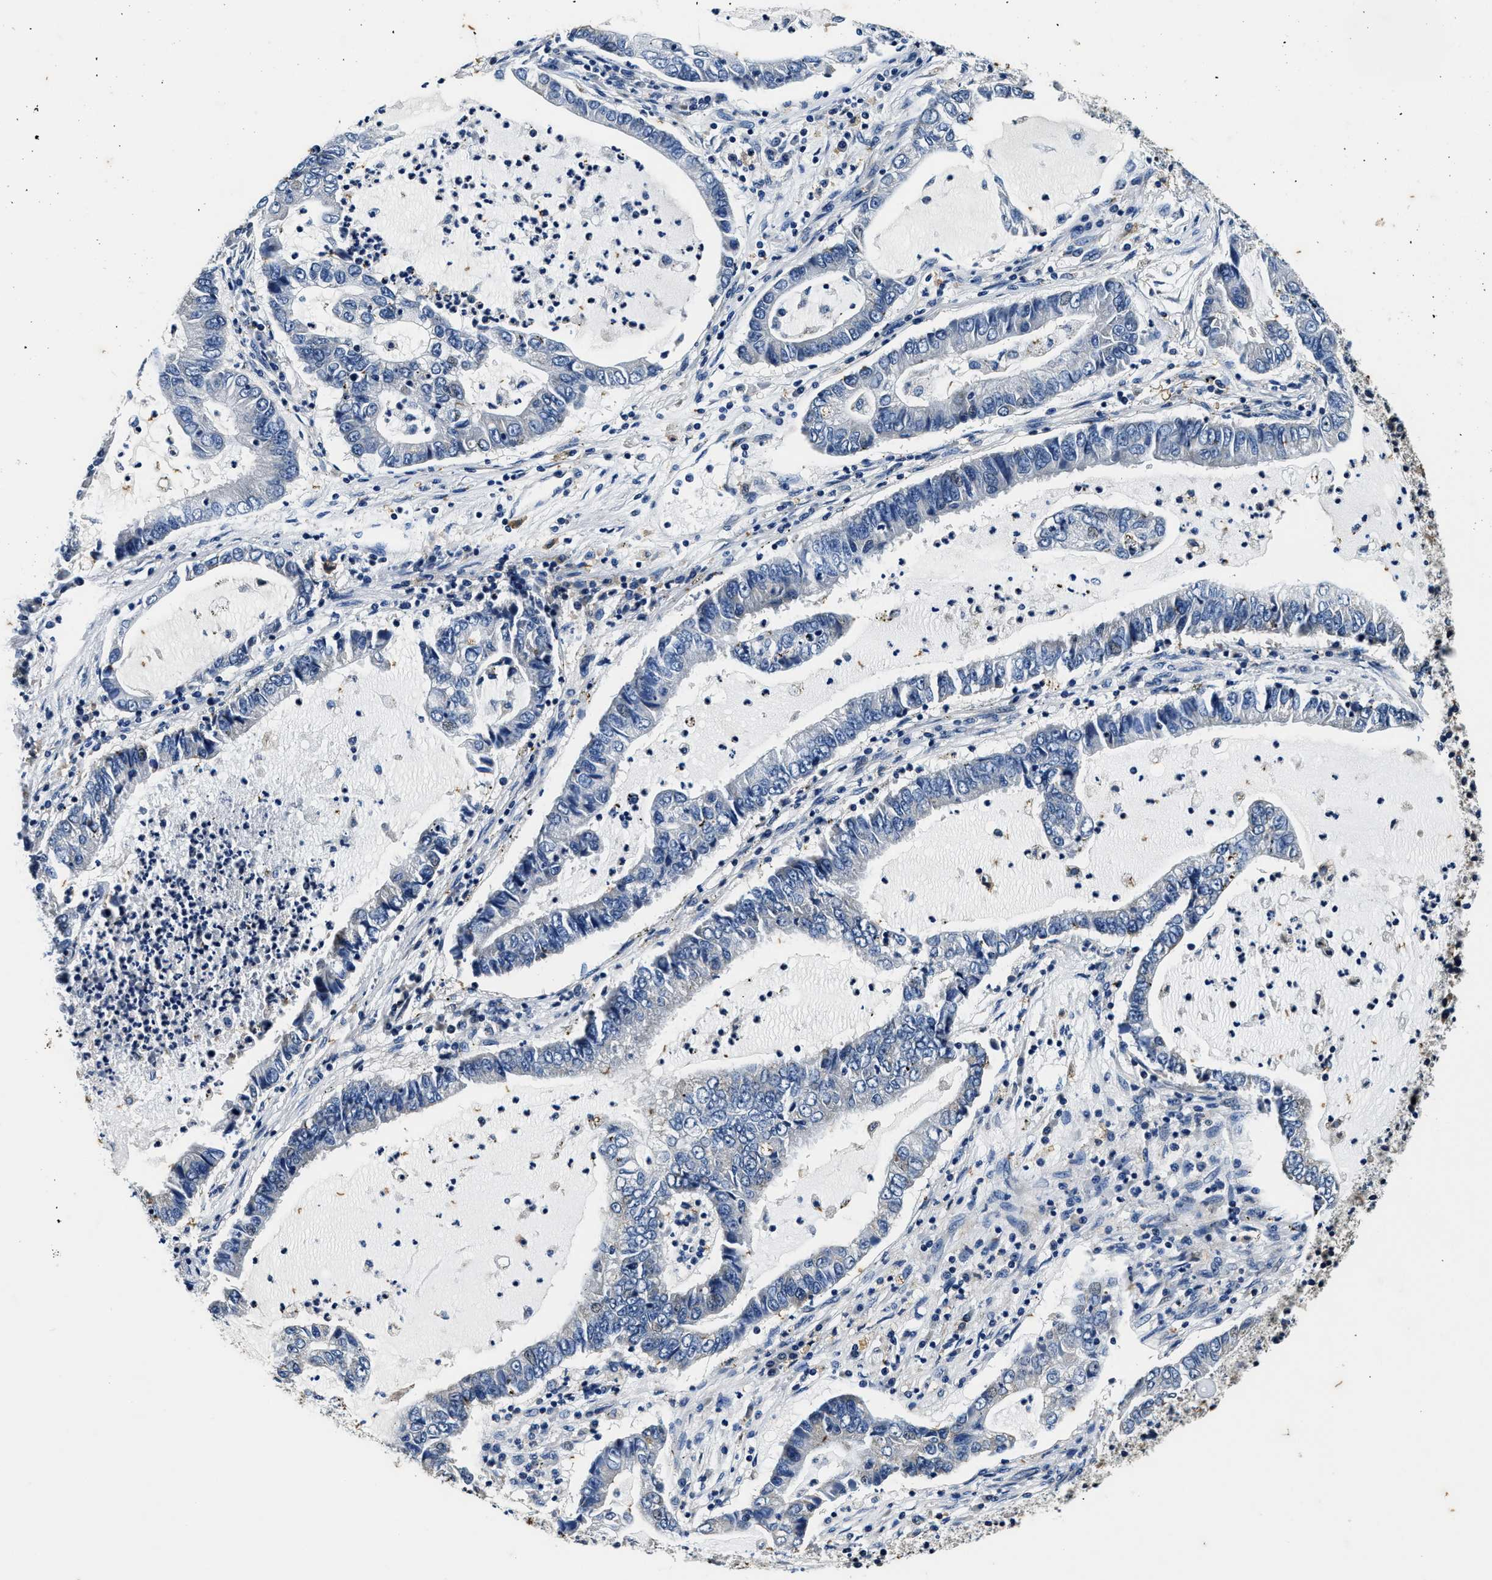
{"staining": {"intensity": "negative", "quantity": "none", "location": "none"}, "tissue": "lung cancer", "cell_type": "Tumor cells", "image_type": "cancer", "snomed": [{"axis": "morphology", "description": "Adenocarcinoma, NOS"}, {"axis": "topography", "description": "Lung"}], "caption": "Immunohistochemical staining of human lung cancer shows no significant positivity in tumor cells.", "gene": "PI4KB", "patient": {"sex": "female", "age": 51}}